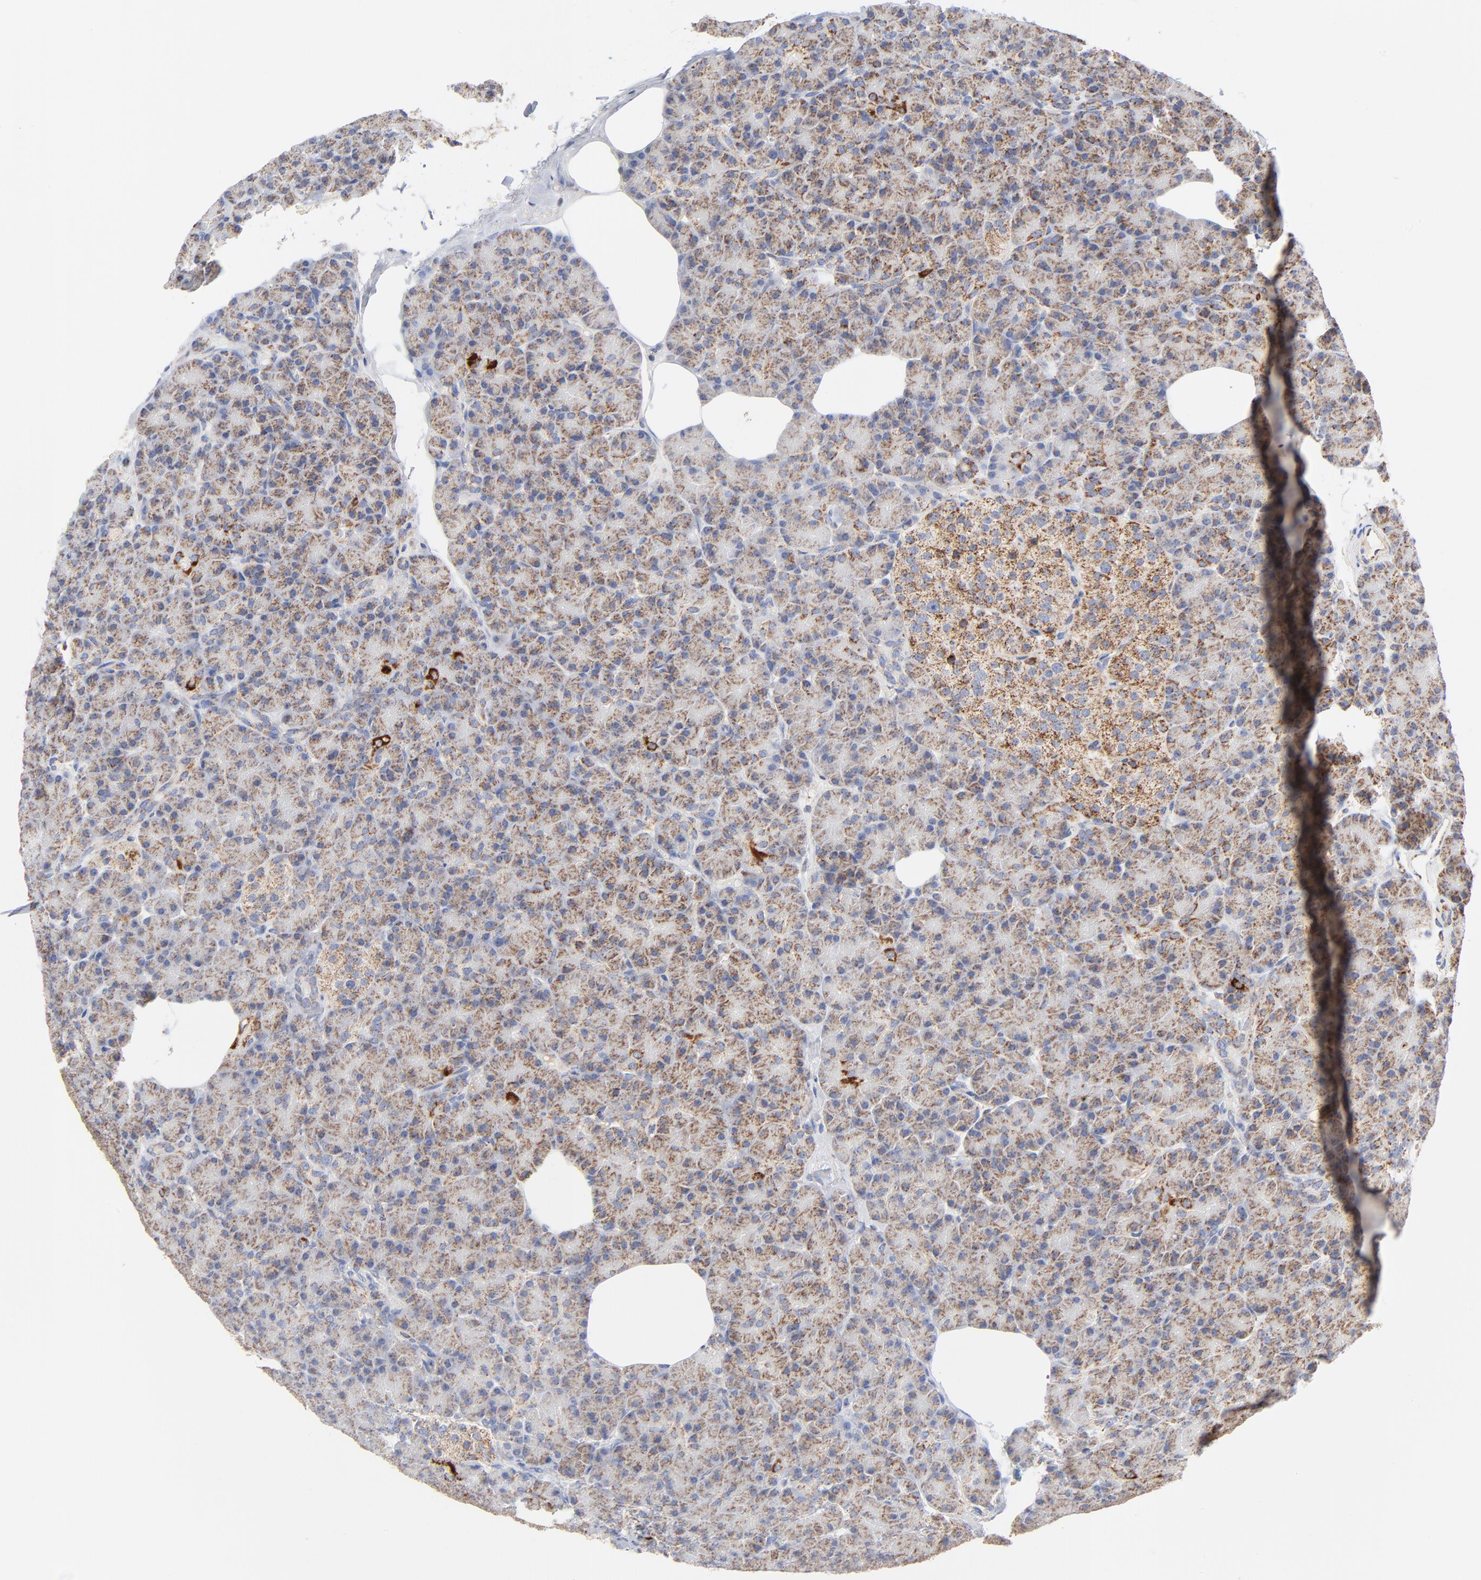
{"staining": {"intensity": "moderate", "quantity": ">75%", "location": "cytoplasmic/membranous"}, "tissue": "pancreas", "cell_type": "Exocrine glandular cells", "image_type": "normal", "snomed": [{"axis": "morphology", "description": "Normal tissue, NOS"}, {"axis": "topography", "description": "Pancreas"}], "caption": "Moderate cytoplasmic/membranous expression is identified in approximately >75% of exocrine glandular cells in benign pancreas. (Brightfield microscopy of DAB IHC at high magnification).", "gene": "DIABLO", "patient": {"sex": "female", "age": 43}}